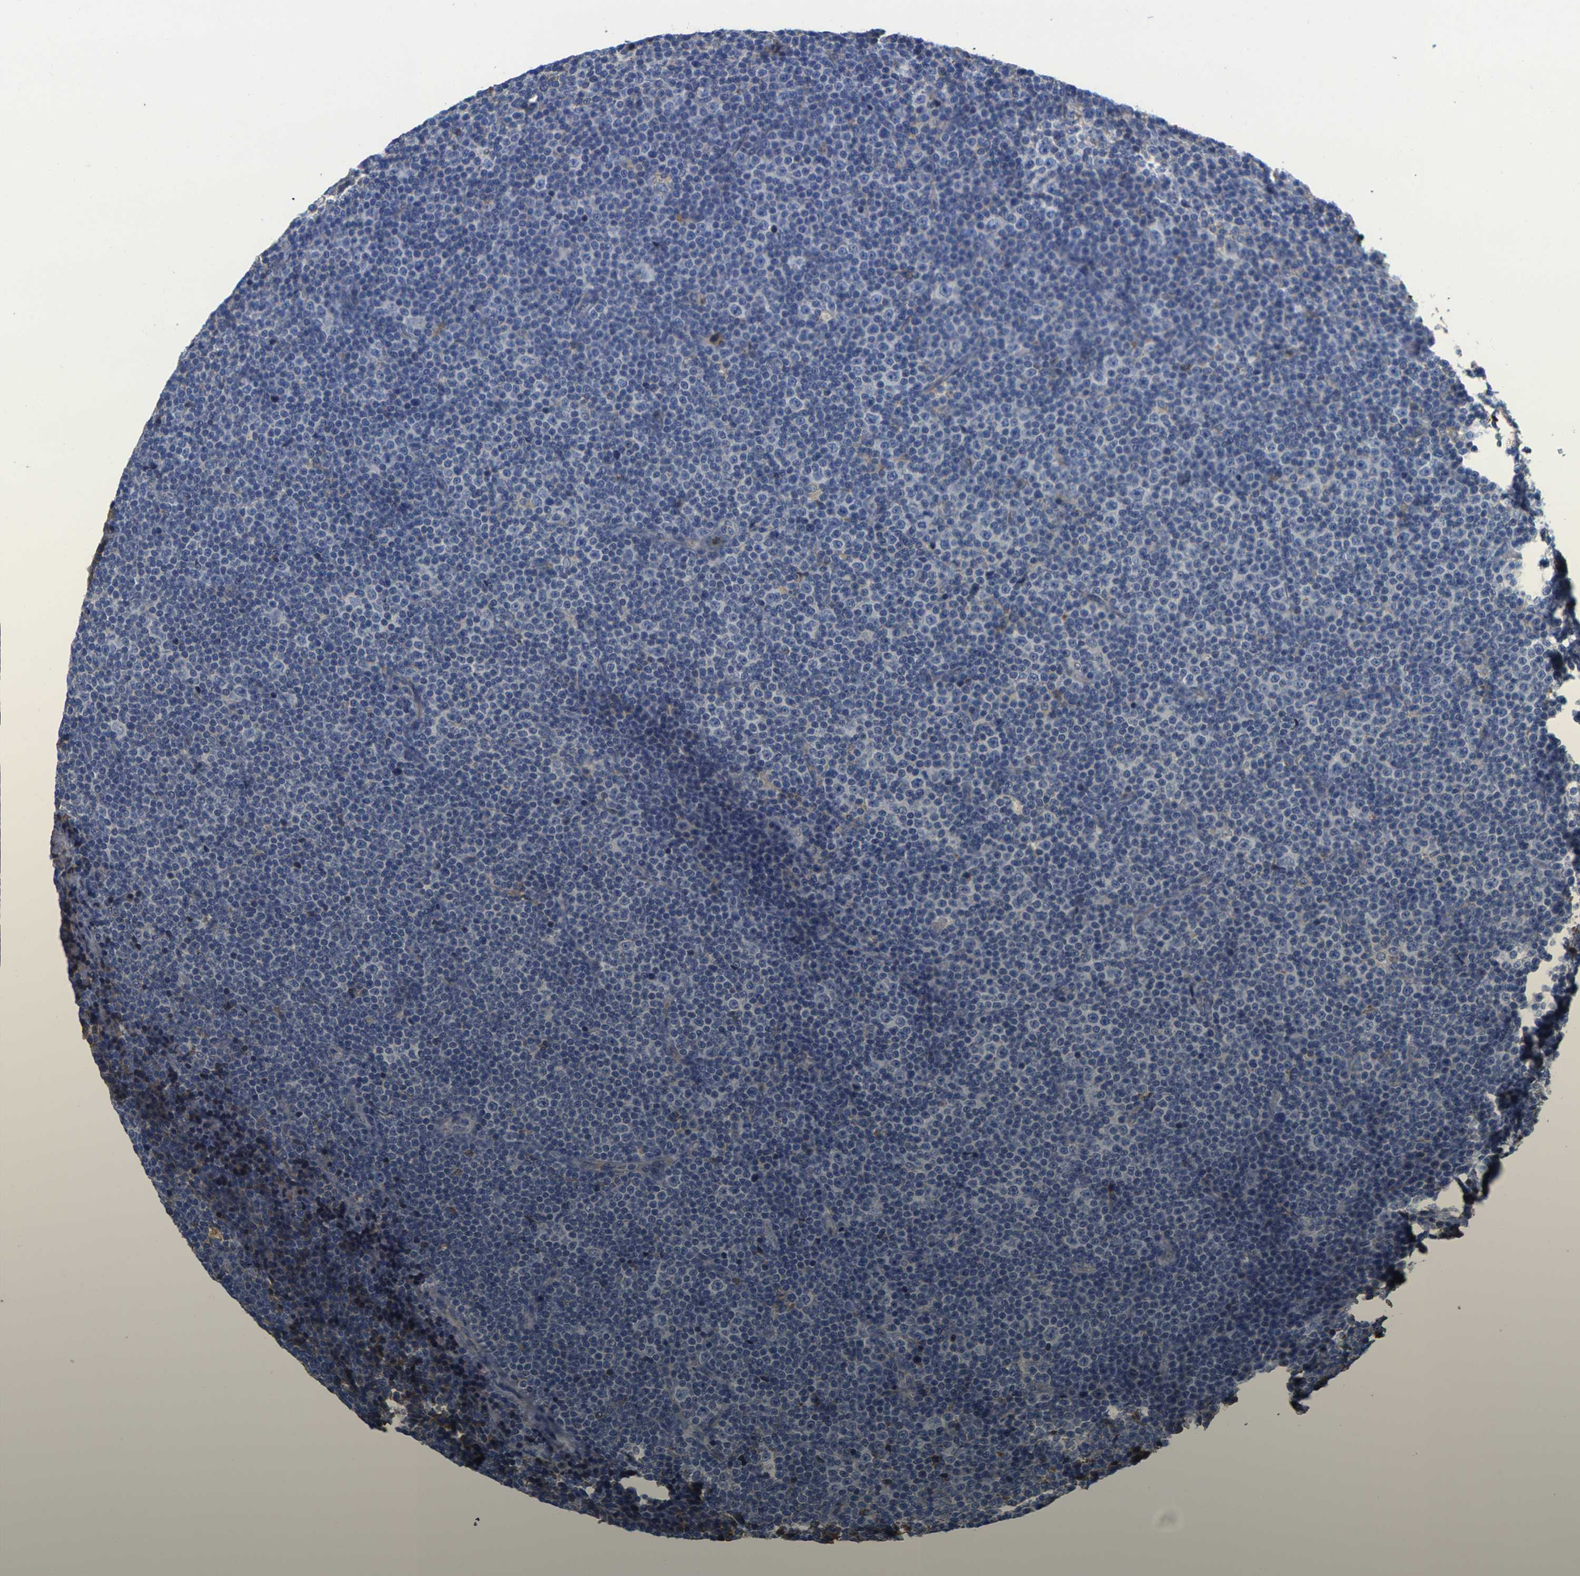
{"staining": {"intensity": "negative", "quantity": "none", "location": "none"}, "tissue": "lymphoma", "cell_type": "Tumor cells", "image_type": "cancer", "snomed": [{"axis": "morphology", "description": "Malignant lymphoma, non-Hodgkin's type, Low grade"}, {"axis": "topography", "description": "Lymph node"}], "caption": "A histopathology image of malignant lymphoma, non-Hodgkin's type (low-grade) stained for a protein reveals no brown staining in tumor cells.", "gene": "GREM2", "patient": {"sex": "female", "age": 67}}